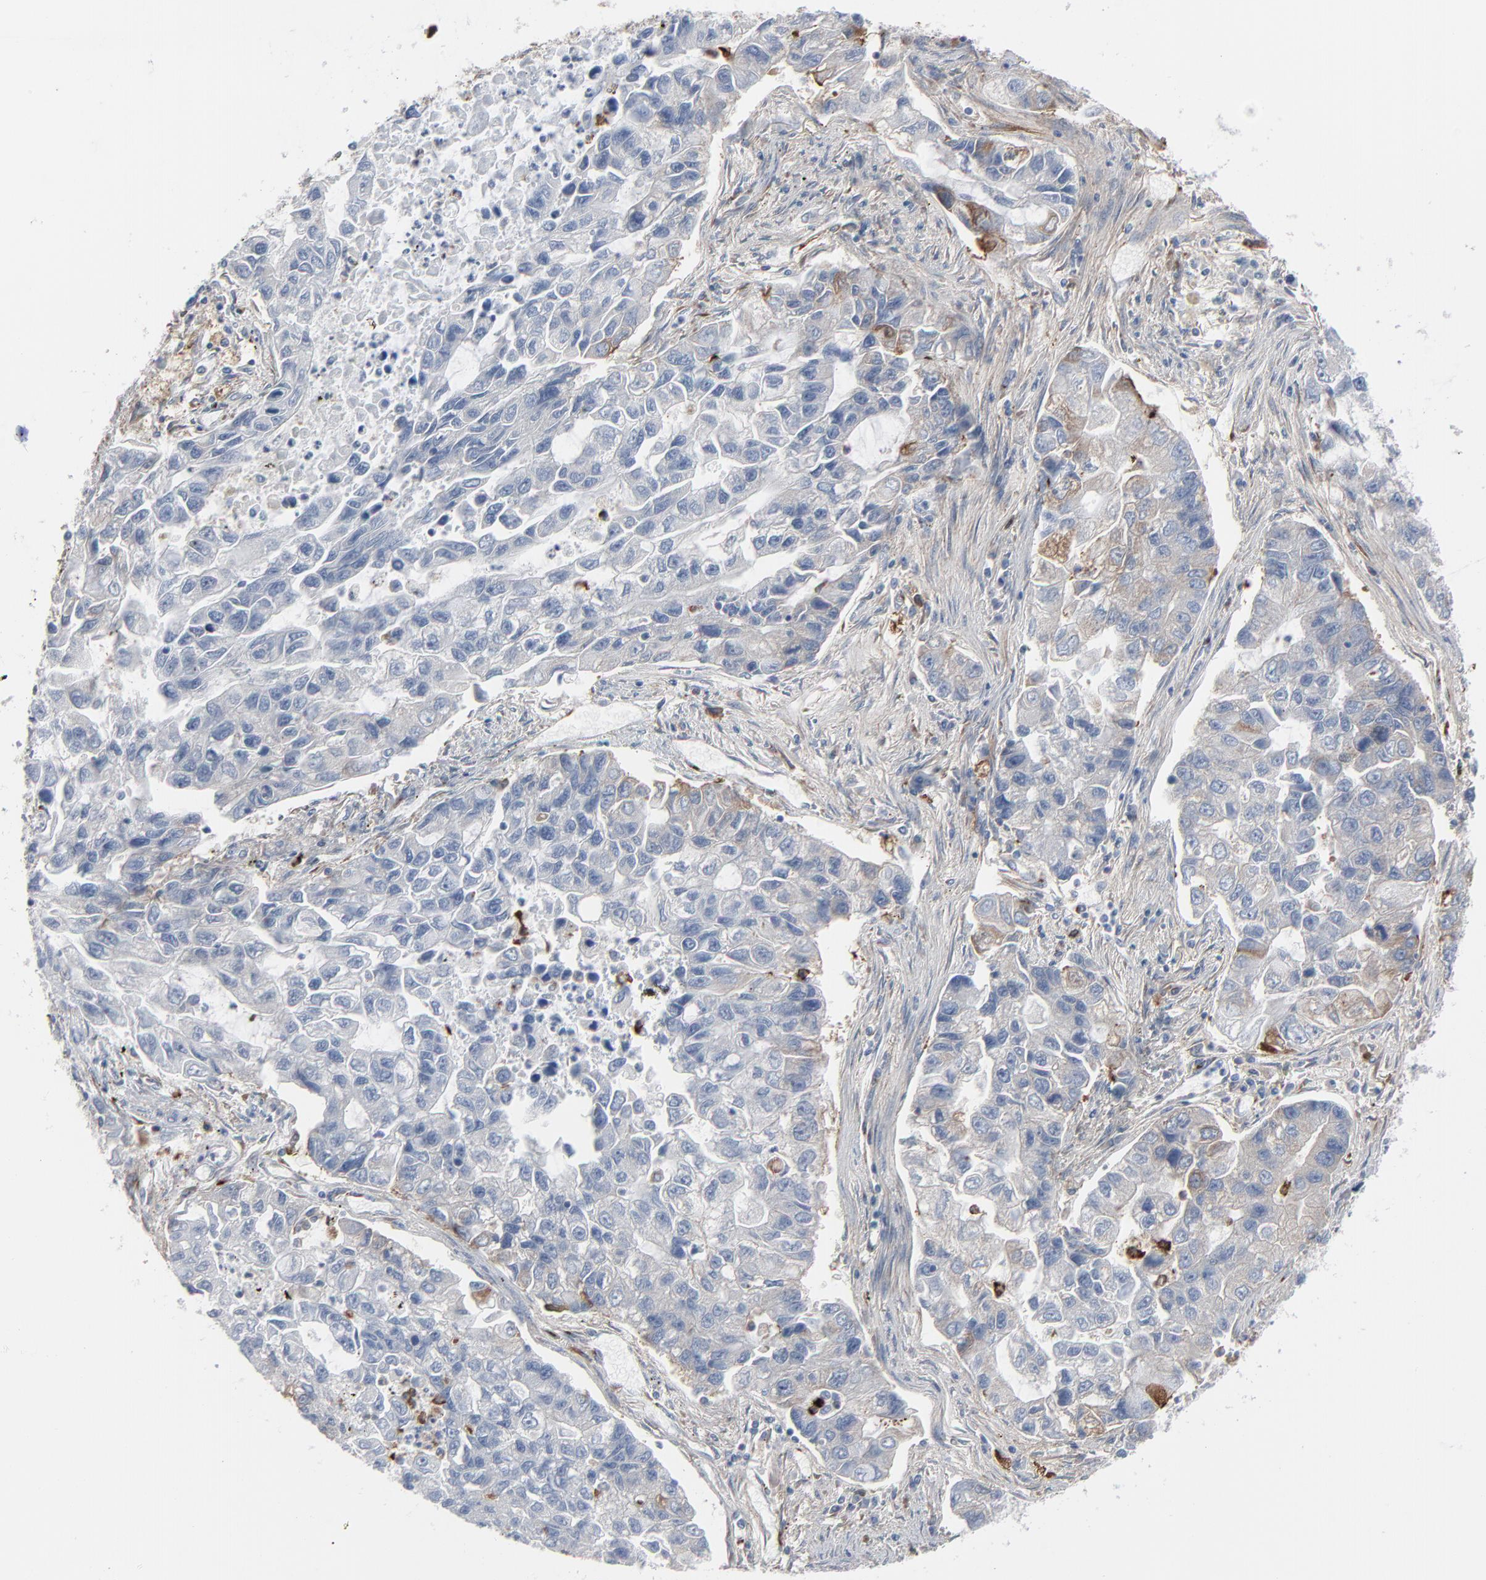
{"staining": {"intensity": "negative", "quantity": "none", "location": "none"}, "tissue": "lung cancer", "cell_type": "Tumor cells", "image_type": "cancer", "snomed": [{"axis": "morphology", "description": "Adenocarcinoma, NOS"}, {"axis": "topography", "description": "Lung"}], "caption": "Lung adenocarcinoma was stained to show a protein in brown. There is no significant expression in tumor cells.", "gene": "BGN", "patient": {"sex": "female", "age": 51}}